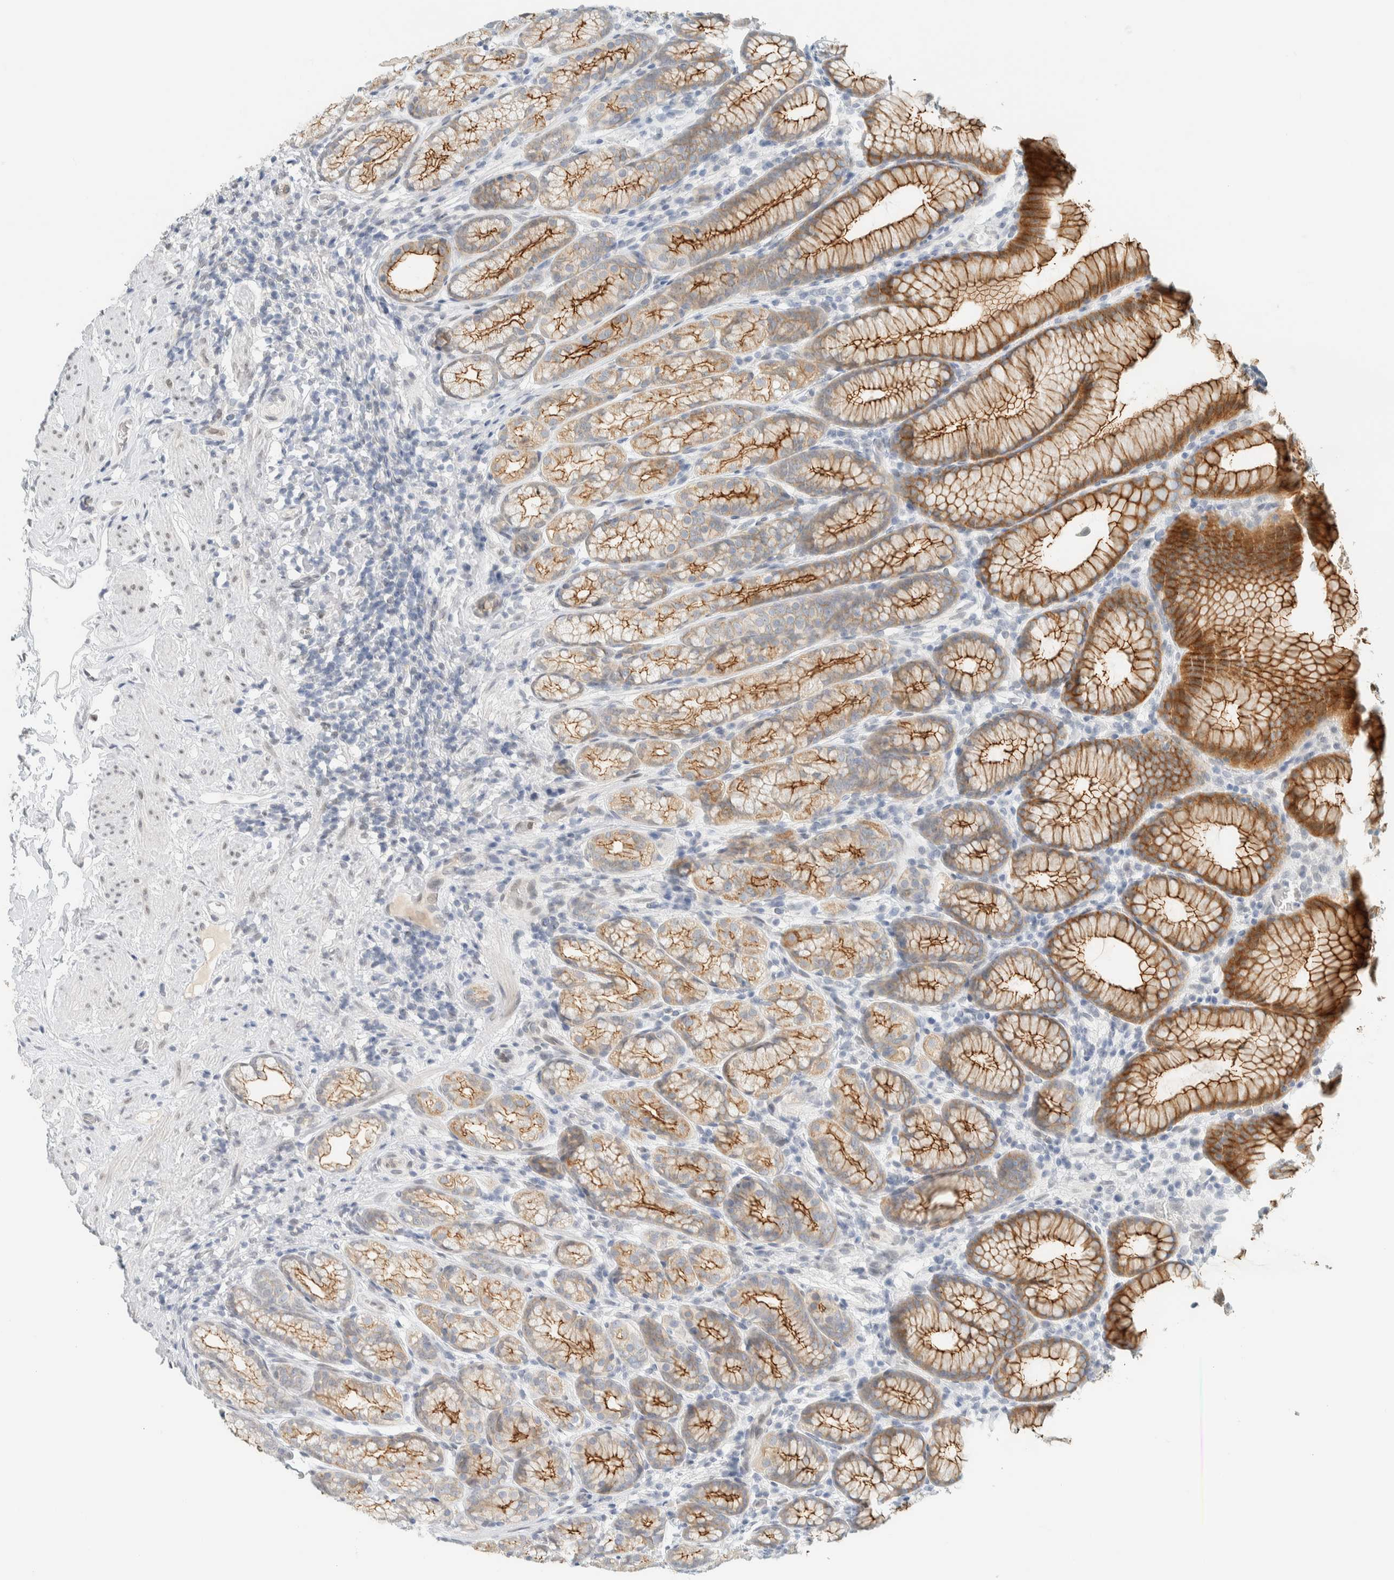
{"staining": {"intensity": "moderate", "quantity": ">75%", "location": "cytoplasmic/membranous"}, "tissue": "stomach", "cell_type": "Glandular cells", "image_type": "normal", "snomed": [{"axis": "morphology", "description": "Normal tissue, NOS"}, {"axis": "topography", "description": "Stomach"}], "caption": "A micrograph of human stomach stained for a protein reveals moderate cytoplasmic/membranous brown staining in glandular cells.", "gene": "C1QTNF12", "patient": {"sex": "male", "age": 42}}